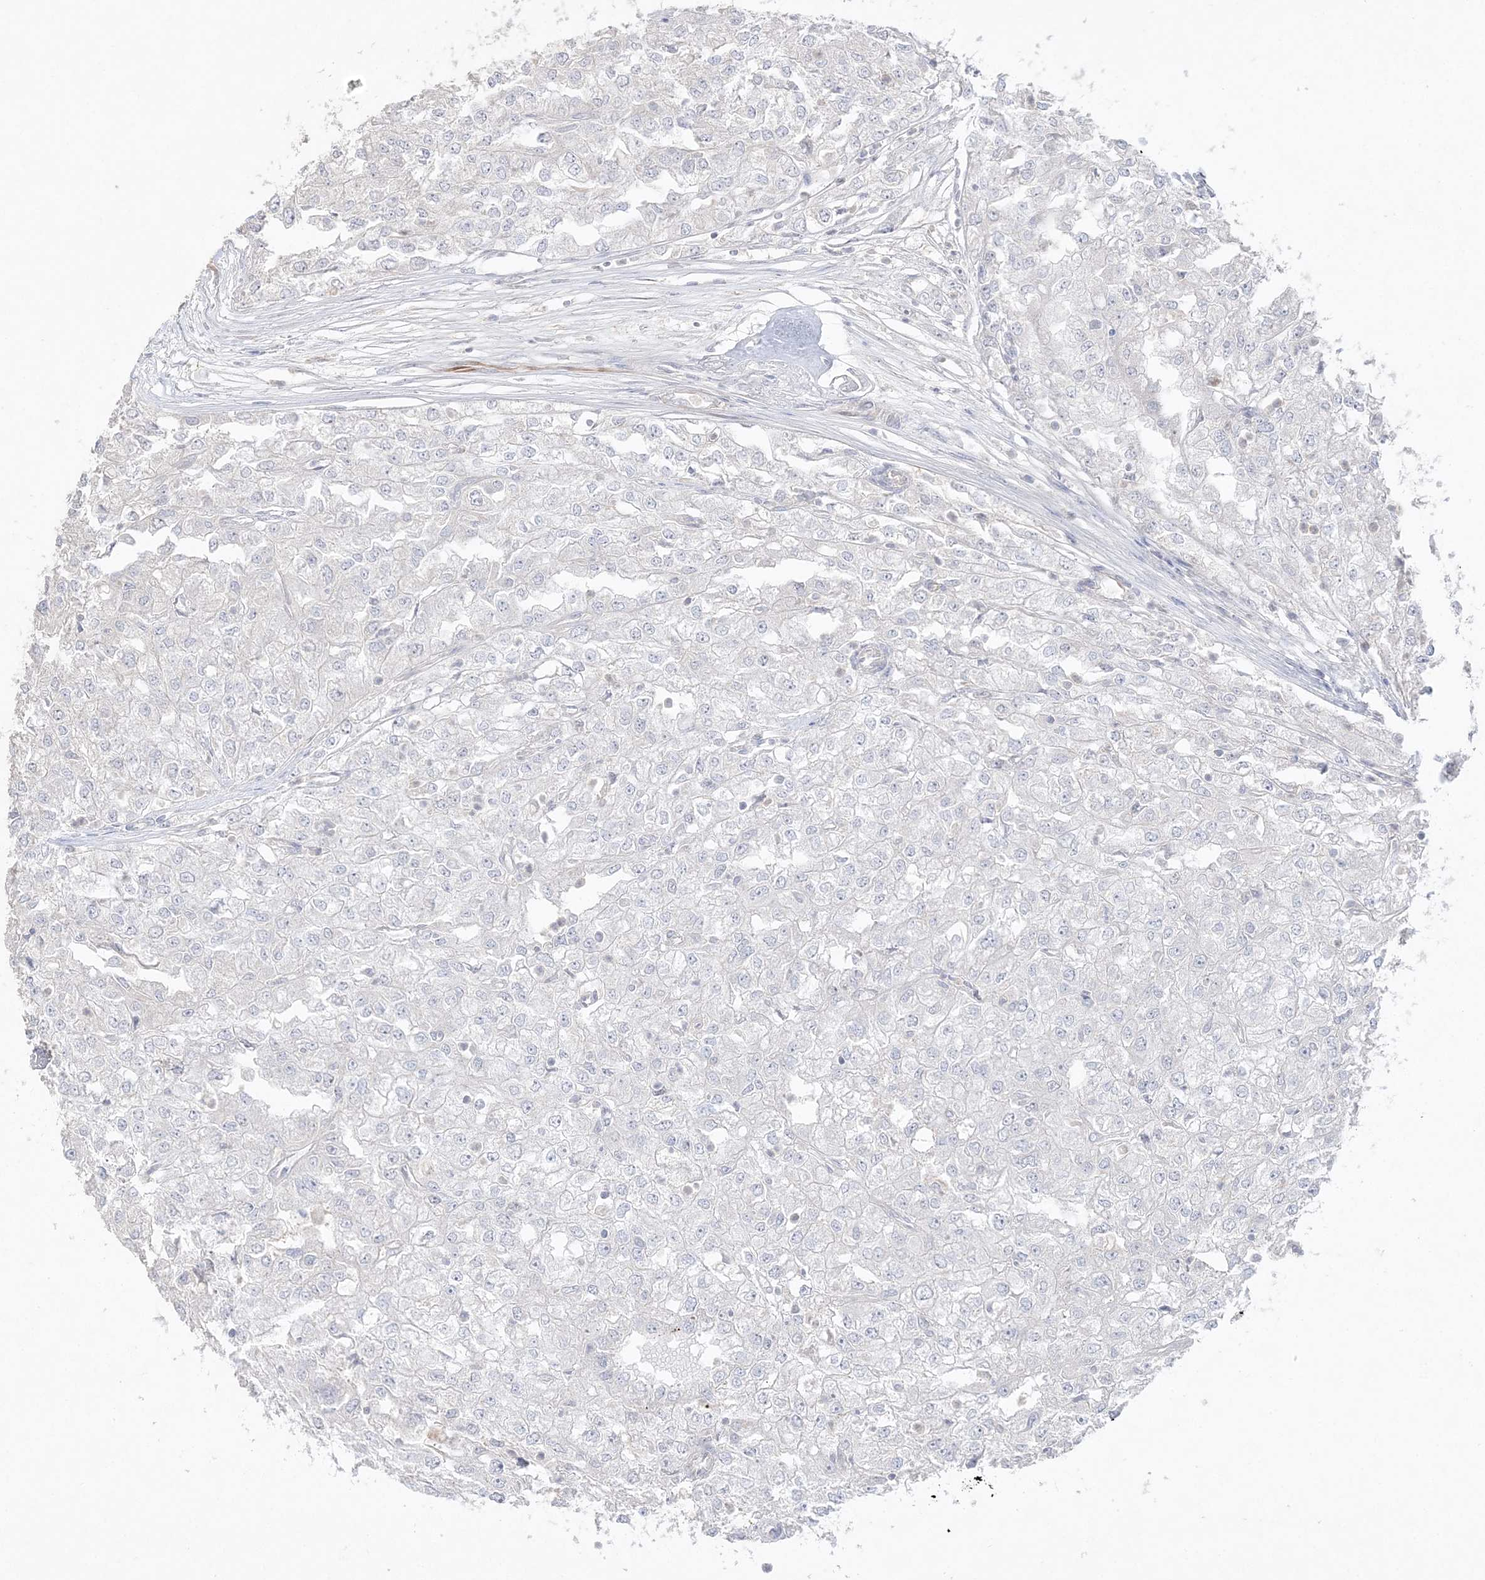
{"staining": {"intensity": "negative", "quantity": "none", "location": "none"}, "tissue": "renal cancer", "cell_type": "Tumor cells", "image_type": "cancer", "snomed": [{"axis": "morphology", "description": "Adenocarcinoma, NOS"}, {"axis": "topography", "description": "Kidney"}], "caption": "Tumor cells show no significant staining in renal cancer (adenocarcinoma). (DAB immunohistochemistry with hematoxylin counter stain).", "gene": "SH3BP4", "patient": {"sex": "female", "age": 54}}